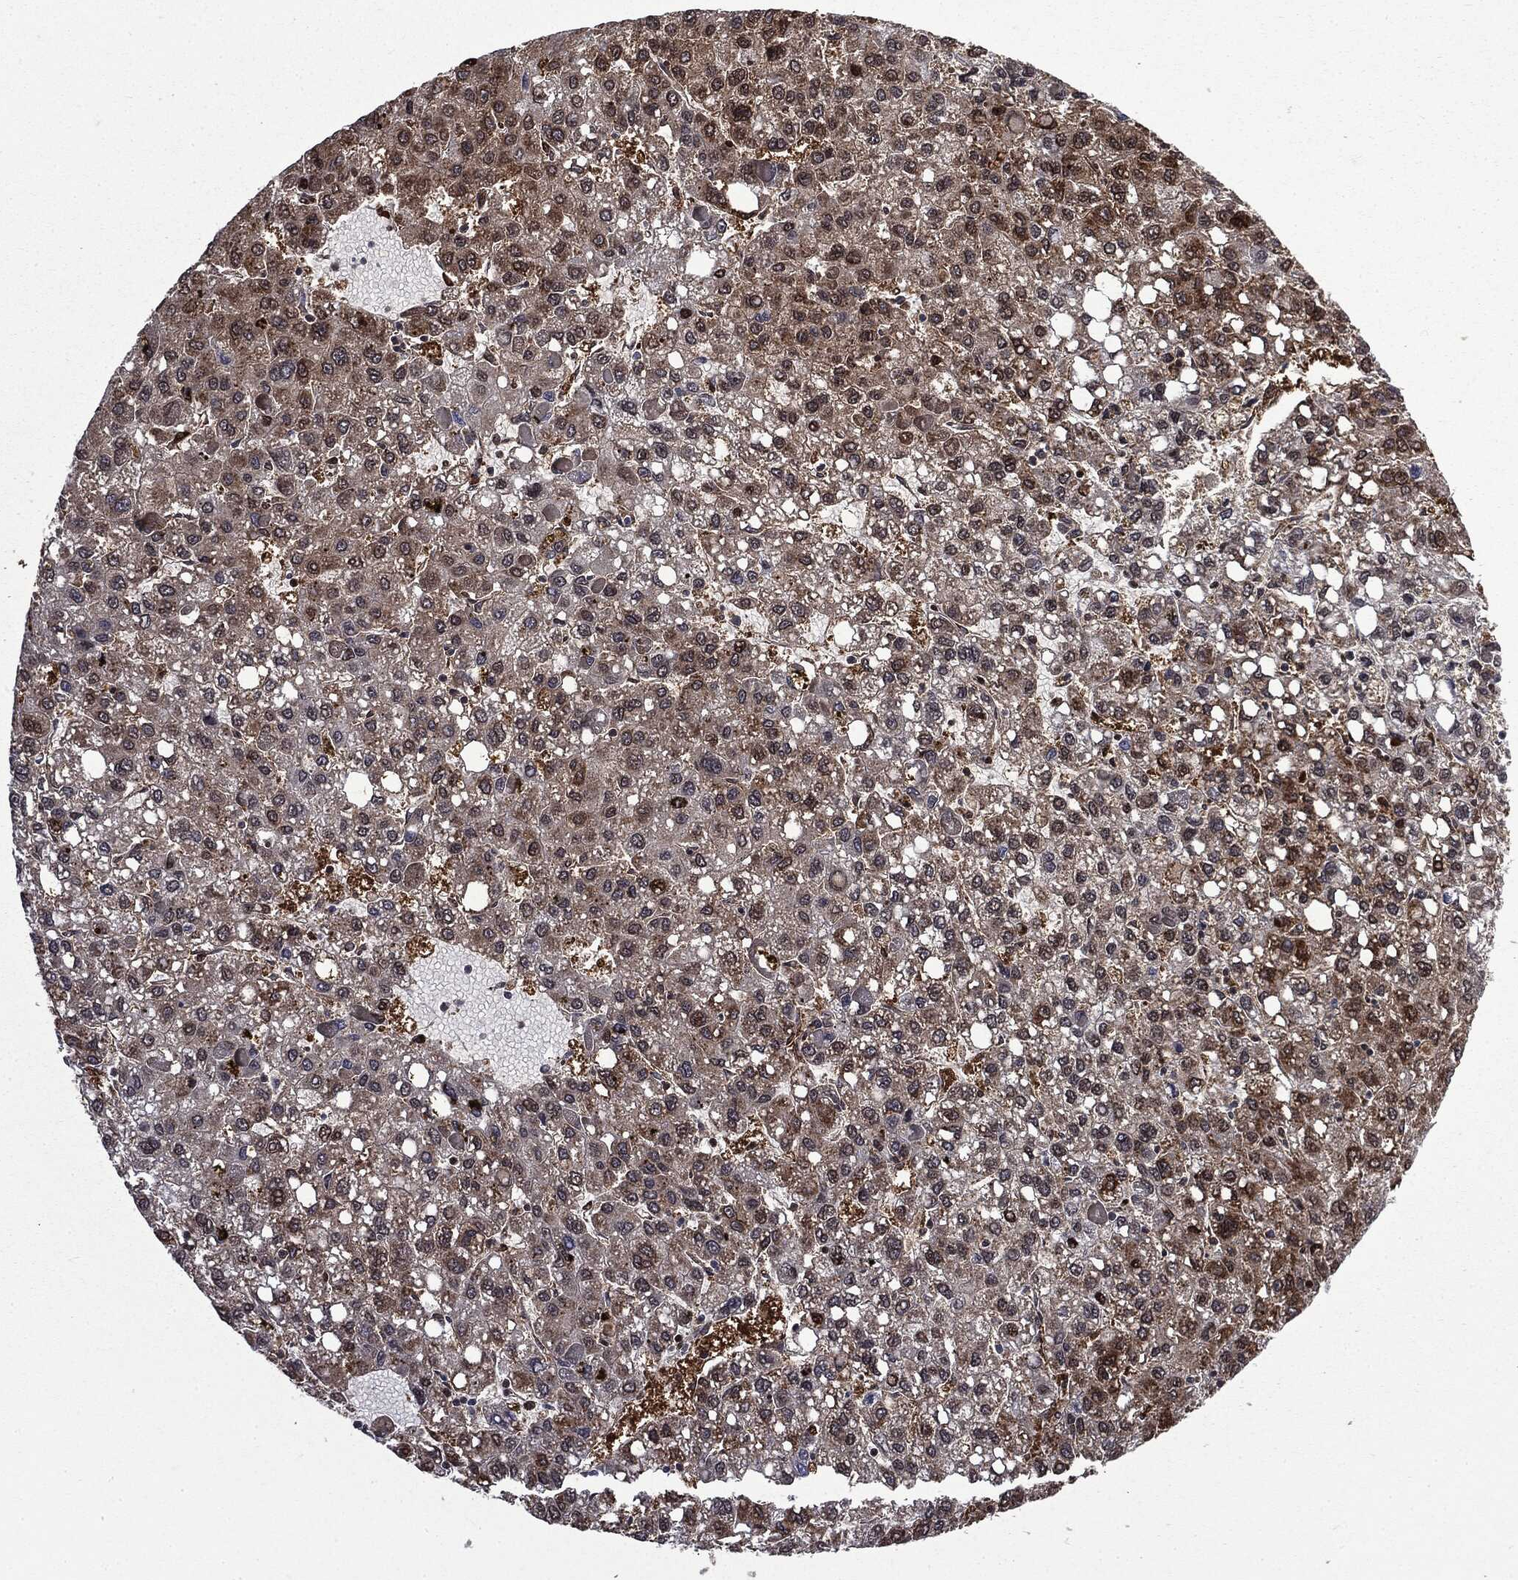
{"staining": {"intensity": "negative", "quantity": "none", "location": "none"}, "tissue": "liver cancer", "cell_type": "Tumor cells", "image_type": "cancer", "snomed": [{"axis": "morphology", "description": "Carcinoma, Hepatocellular, NOS"}, {"axis": "topography", "description": "Liver"}], "caption": "Immunohistochemistry (IHC) image of human liver cancer stained for a protein (brown), which displays no expression in tumor cells.", "gene": "GPI", "patient": {"sex": "female", "age": 82}}